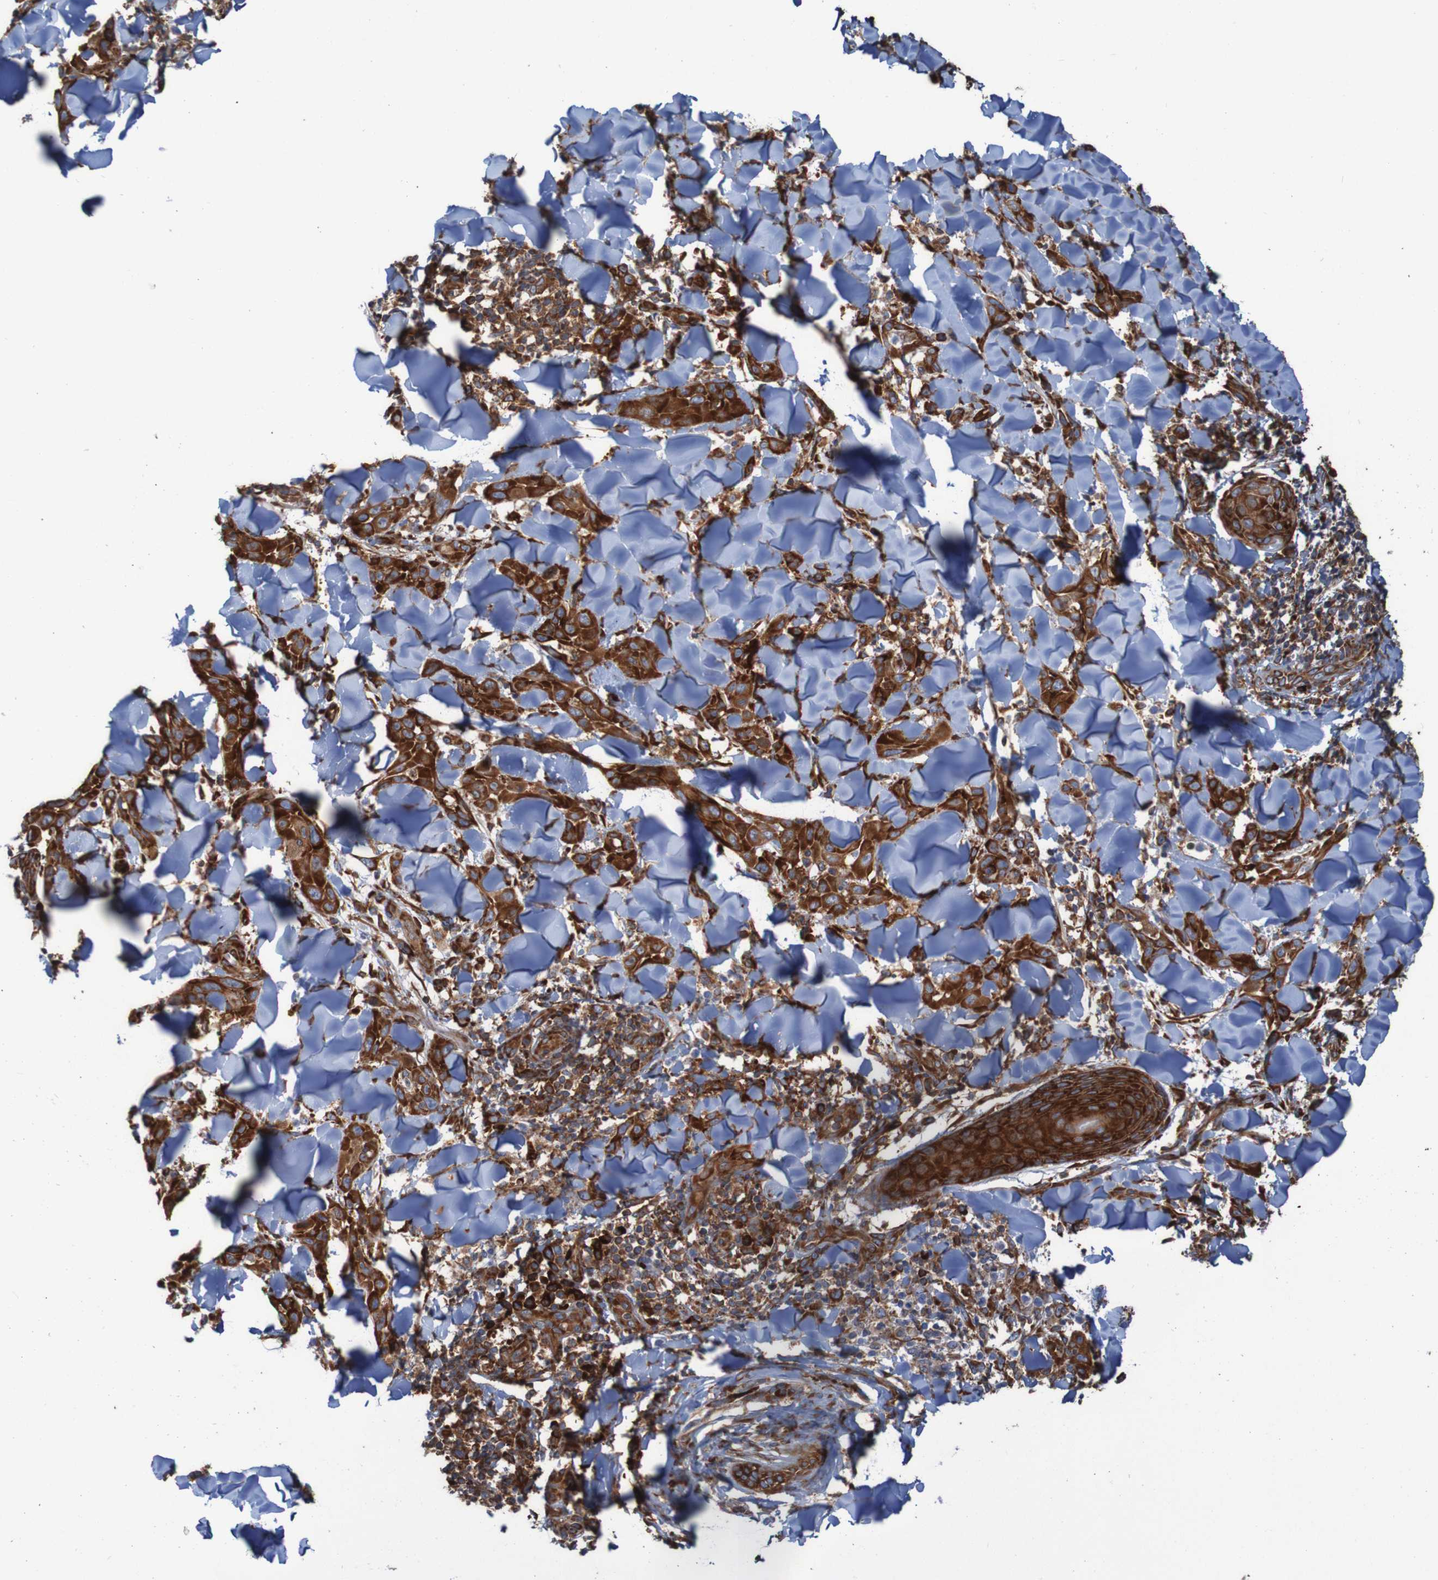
{"staining": {"intensity": "strong", "quantity": ">75%", "location": "cytoplasmic/membranous"}, "tissue": "skin cancer", "cell_type": "Tumor cells", "image_type": "cancer", "snomed": [{"axis": "morphology", "description": "Squamous cell carcinoma, NOS"}, {"axis": "topography", "description": "Skin"}], "caption": "Skin cancer tissue demonstrates strong cytoplasmic/membranous staining in about >75% of tumor cells", "gene": "RPL10", "patient": {"sex": "male", "age": 24}}